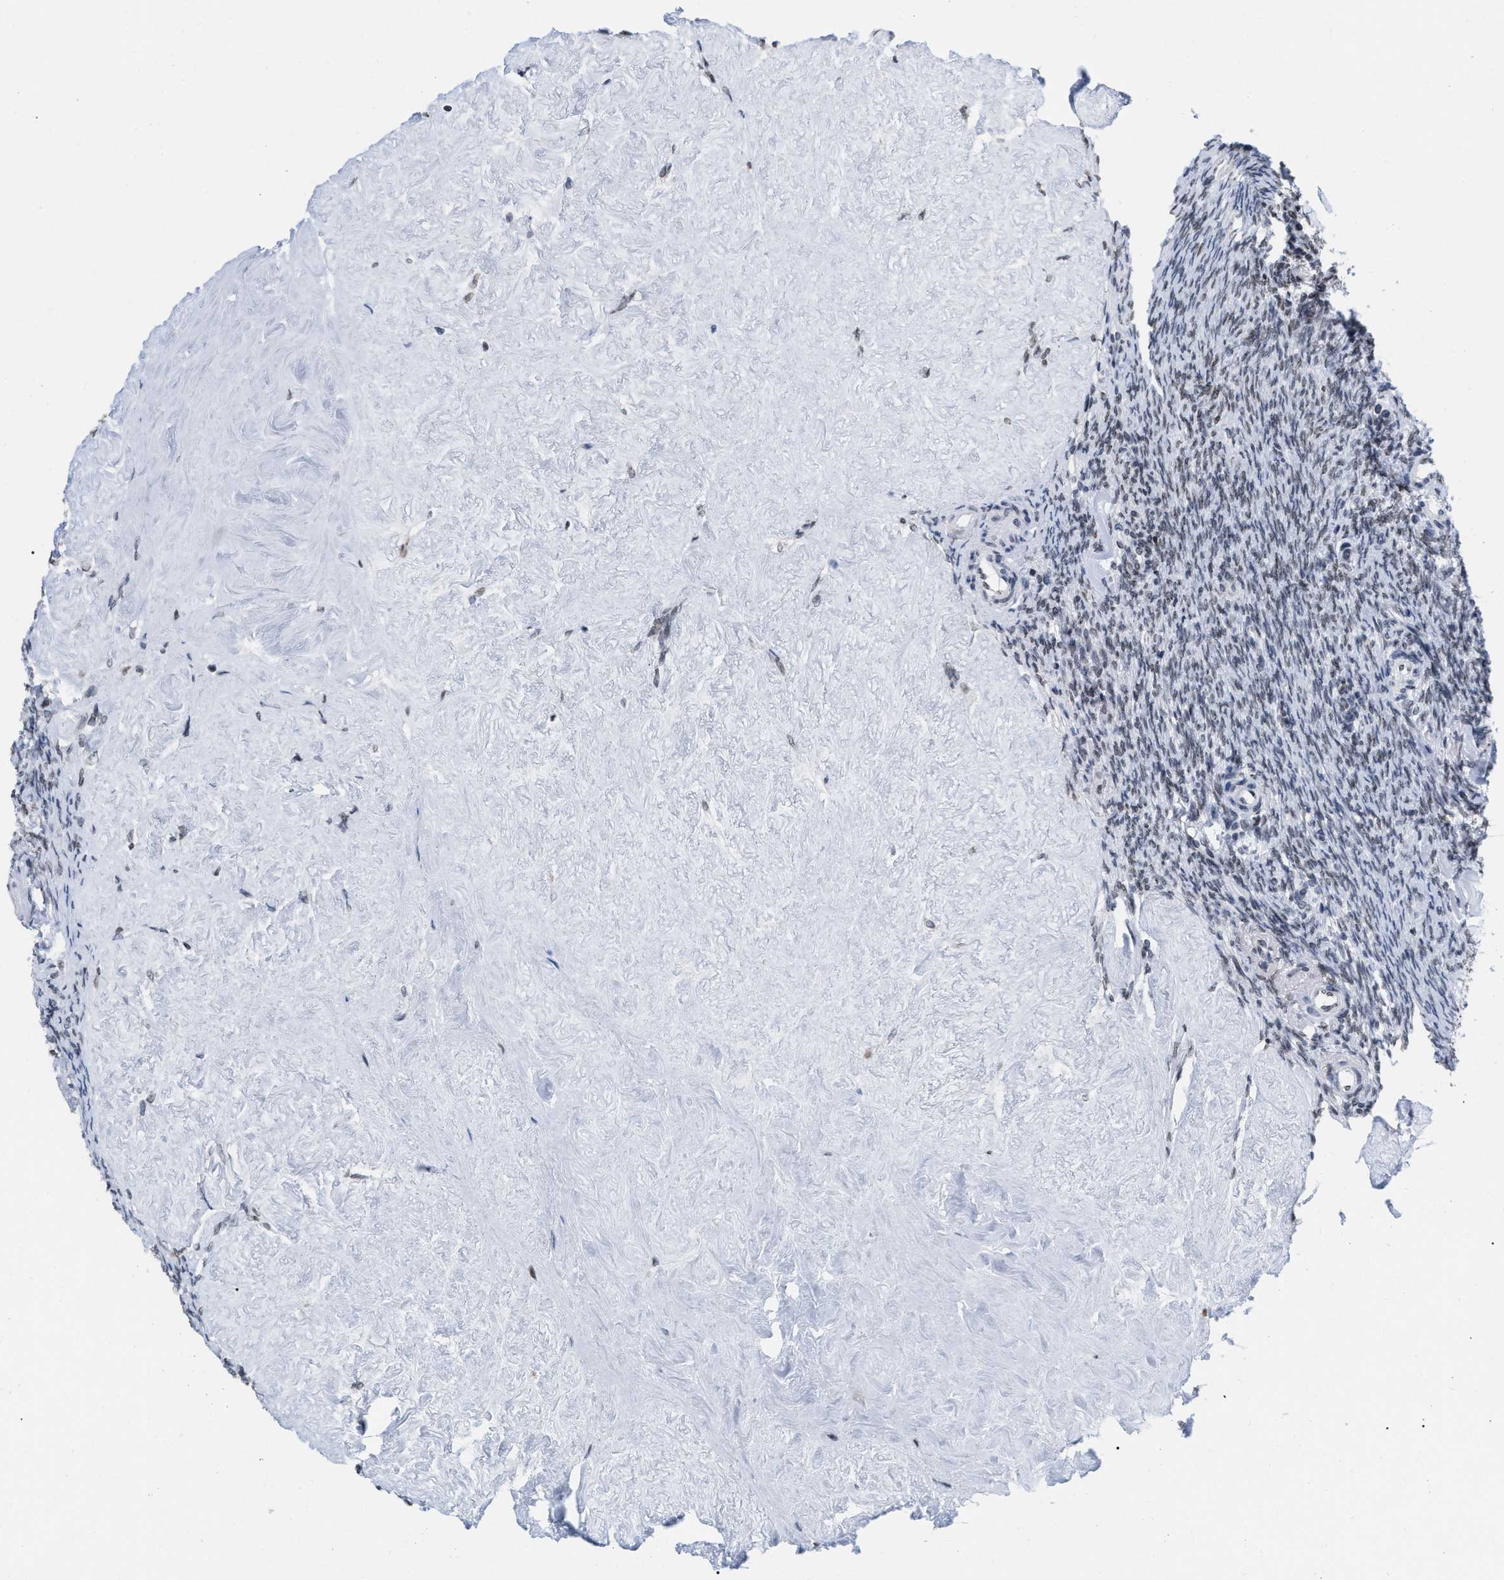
{"staining": {"intensity": "moderate", "quantity": ">75%", "location": "cytoplasmic/membranous,nuclear"}, "tissue": "ovary", "cell_type": "Follicle cells", "image_type": "normal", "snomed": [{"axis": "morphology", "description": "Normal tissue, NOS"}, {"axis": "topography", "description": "Ovary"}], "caption": "Immunohistochemical staining of unremarkable human ovary demonstrates >75% levels of moderate cytoplasmic/membranous,nuclear protein positivity in approximately >75% of follicle cells.", "gene": "TPR", "patient": {"sex": "female", "age": 41}}